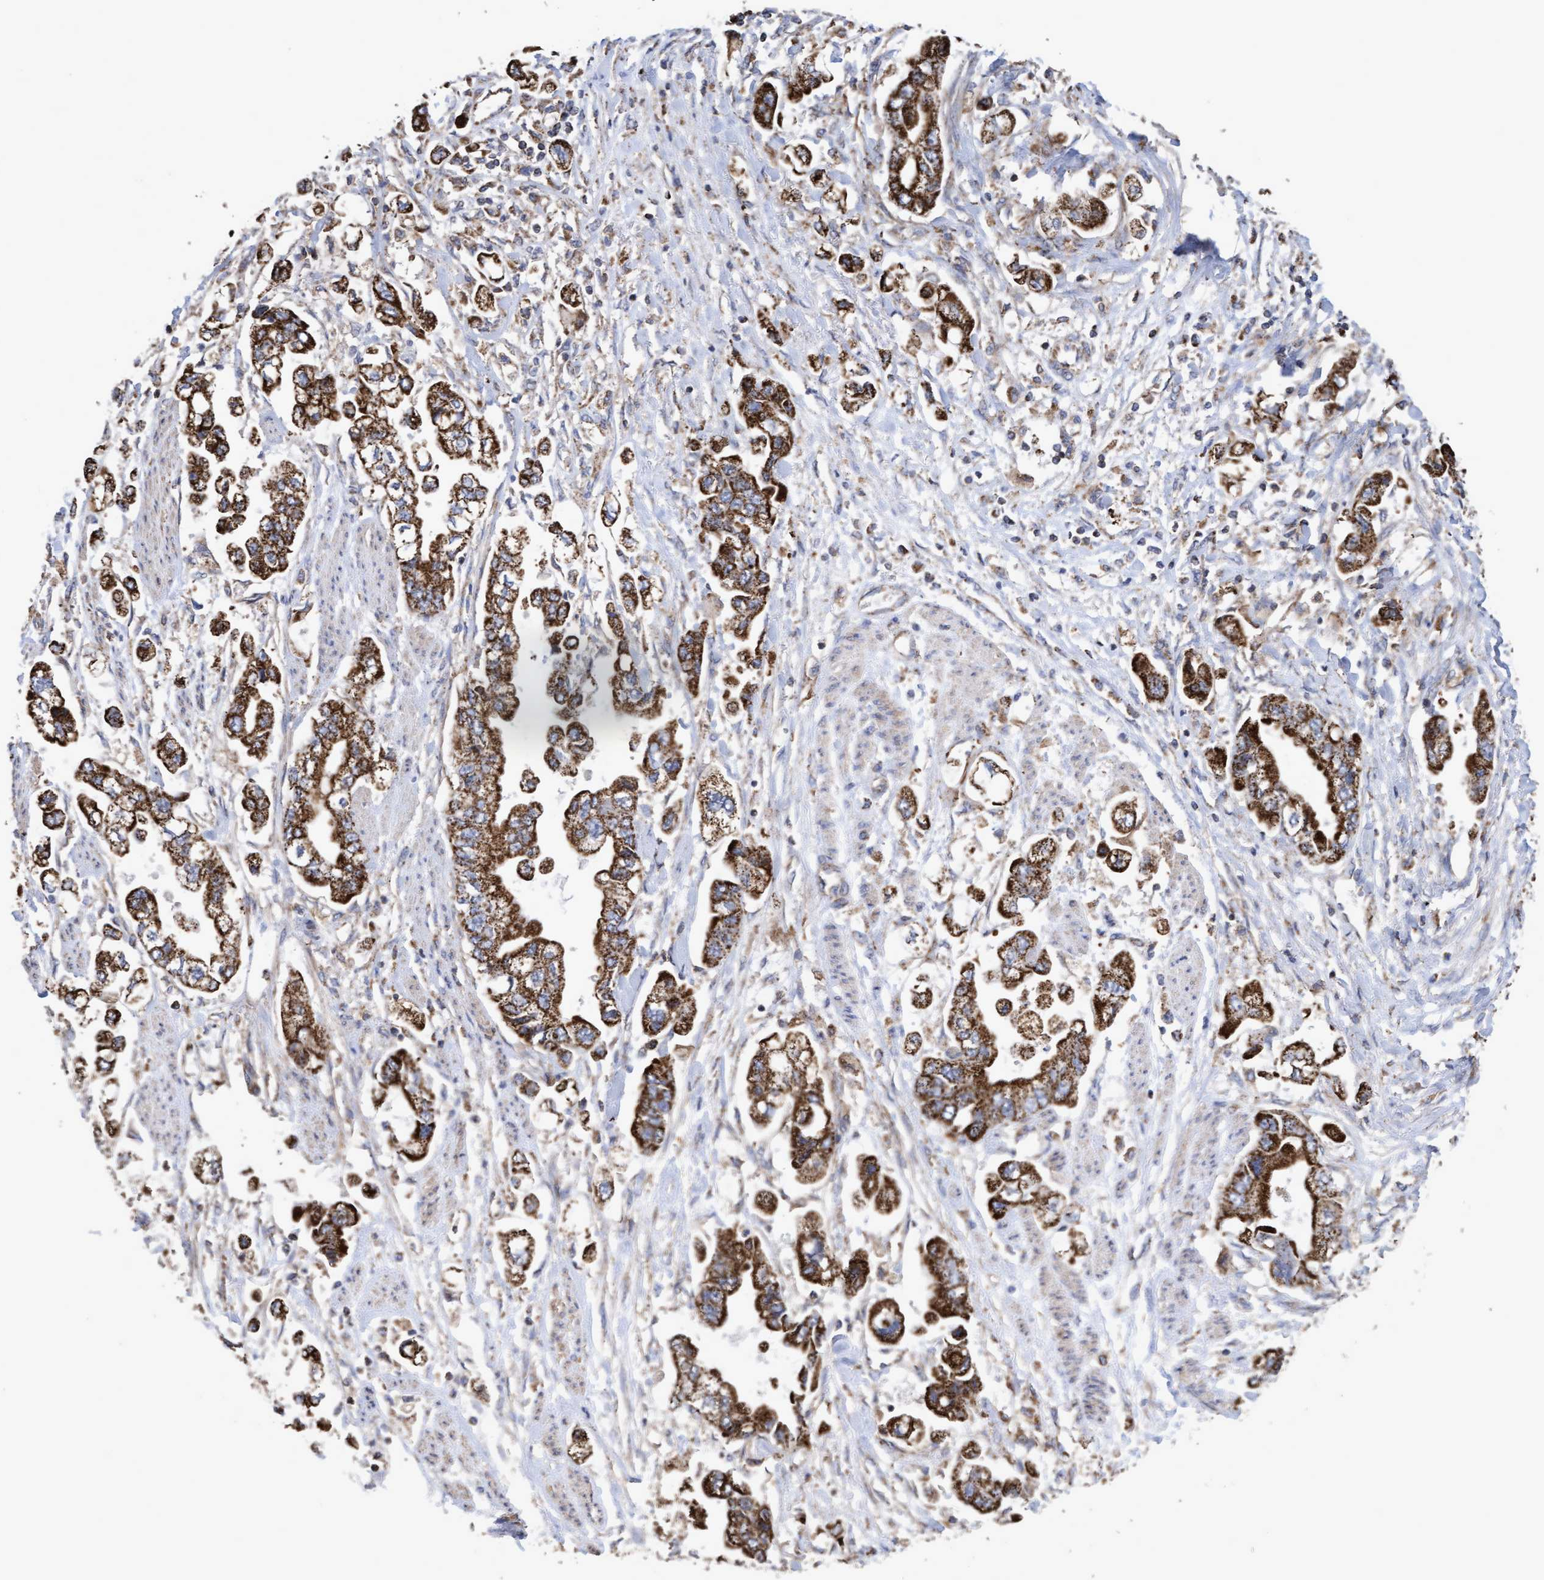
{"staining": {"intensity": "strong", "quantity": ">75%", "location": "cytoplasmic/membranous"}, "tissue": "stomach cancer", "cell_type": "Tumor cells", "image_type": "cancer", "snomed": [{"axis": "morphology", "description": "Normal tissue, NOS"}, {"axis": "morphology", "description": "Adenocarcinoma, NOS"}, {"axis": "topography", "description": "Stomach"}], "caption": "DAB immunohistochemical staining of human stomach cancer (adenocarcinoma) displays strong cytoplasmic/membranous protein staining in approximately >75% of tumor cells.", "gene": "COBL", "patient": {"sex": "male", "age": 62}}